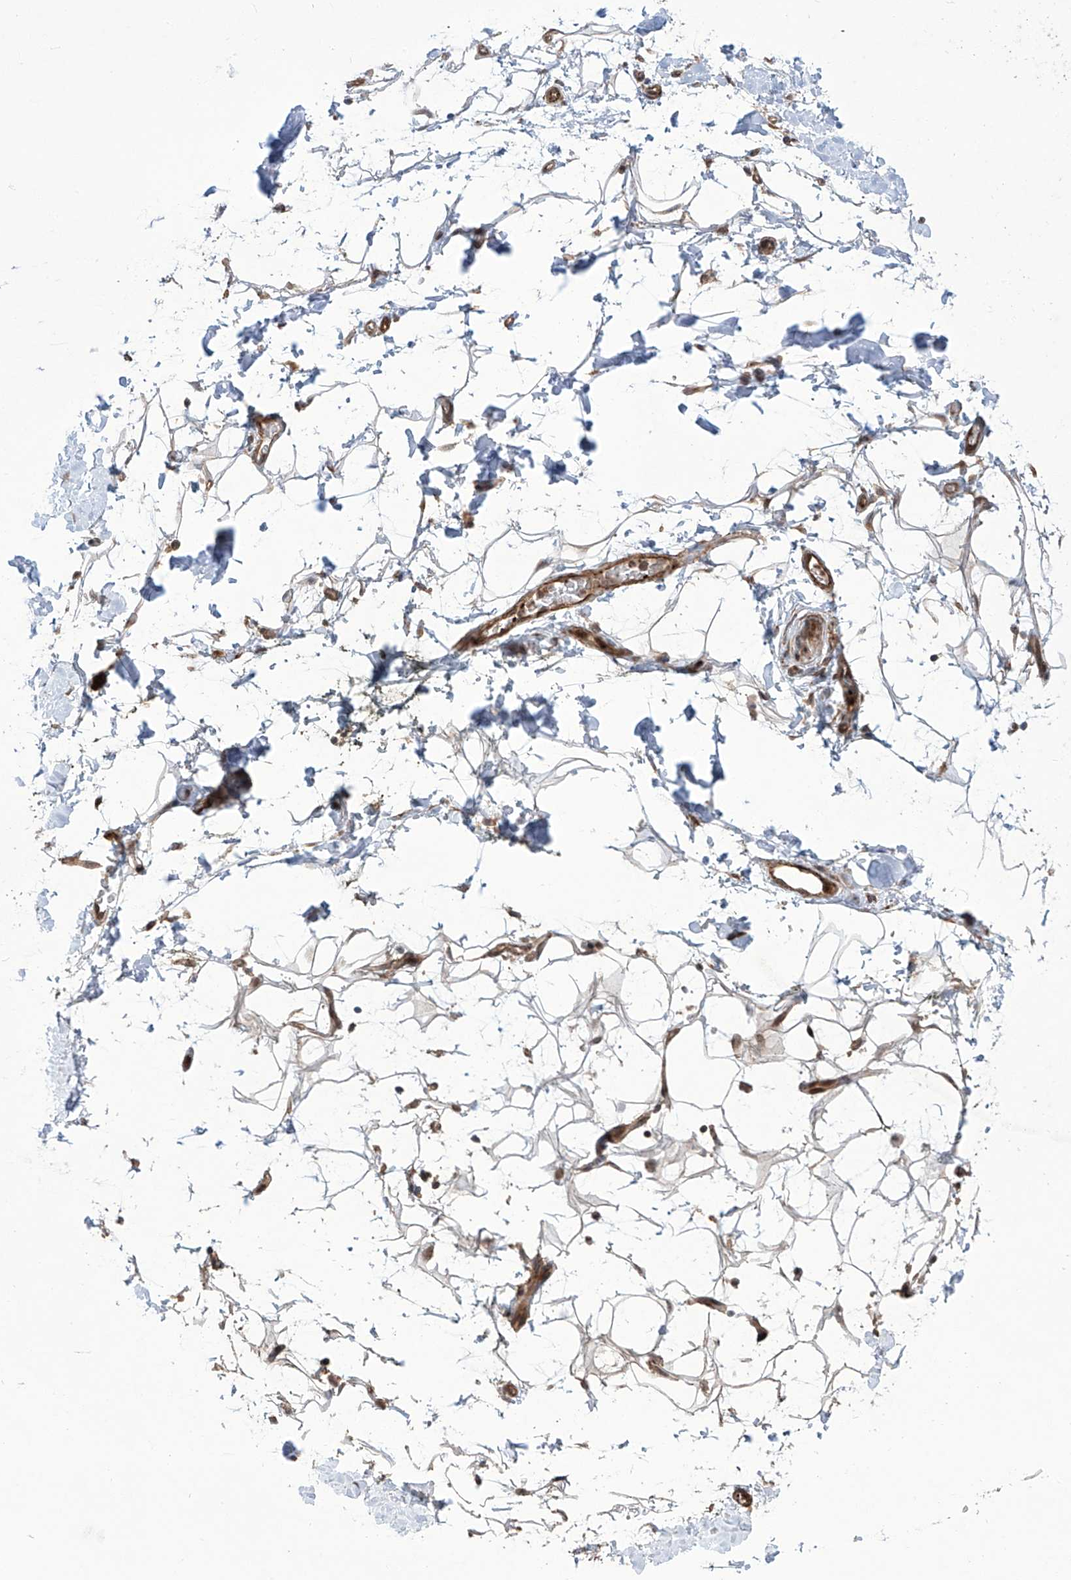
{"staining": {"intensity": "moderate", "quantity": ">75%", "location": "cytoplasmic/membranous"}, "tissue": "adipose tissue", "cell_type": "Adipocytes", "image_type": "normal", "snomed": [{"axis": "morphology", "description": "Normal tissue, NOS"}, {"axis": "morphology", "description": "Adenocarcinoma, NOS"}, {"axis": "topography", "description": "Pancreas"}, {"axis": "topography", "description": "Peripheral nerve tissue"}], "caption": "Adipose tissue was stained to show a protein in brown. There is medium levels of moderate cytoplasmic/membranous positivity in approximately >75% of adipocytes. (DAB (3,3'-diaminobenzidine) IHC with brightfield microscopy, high magnification).", "gene": "APAF1", "patient": {"sex": "male", "age": 59}}